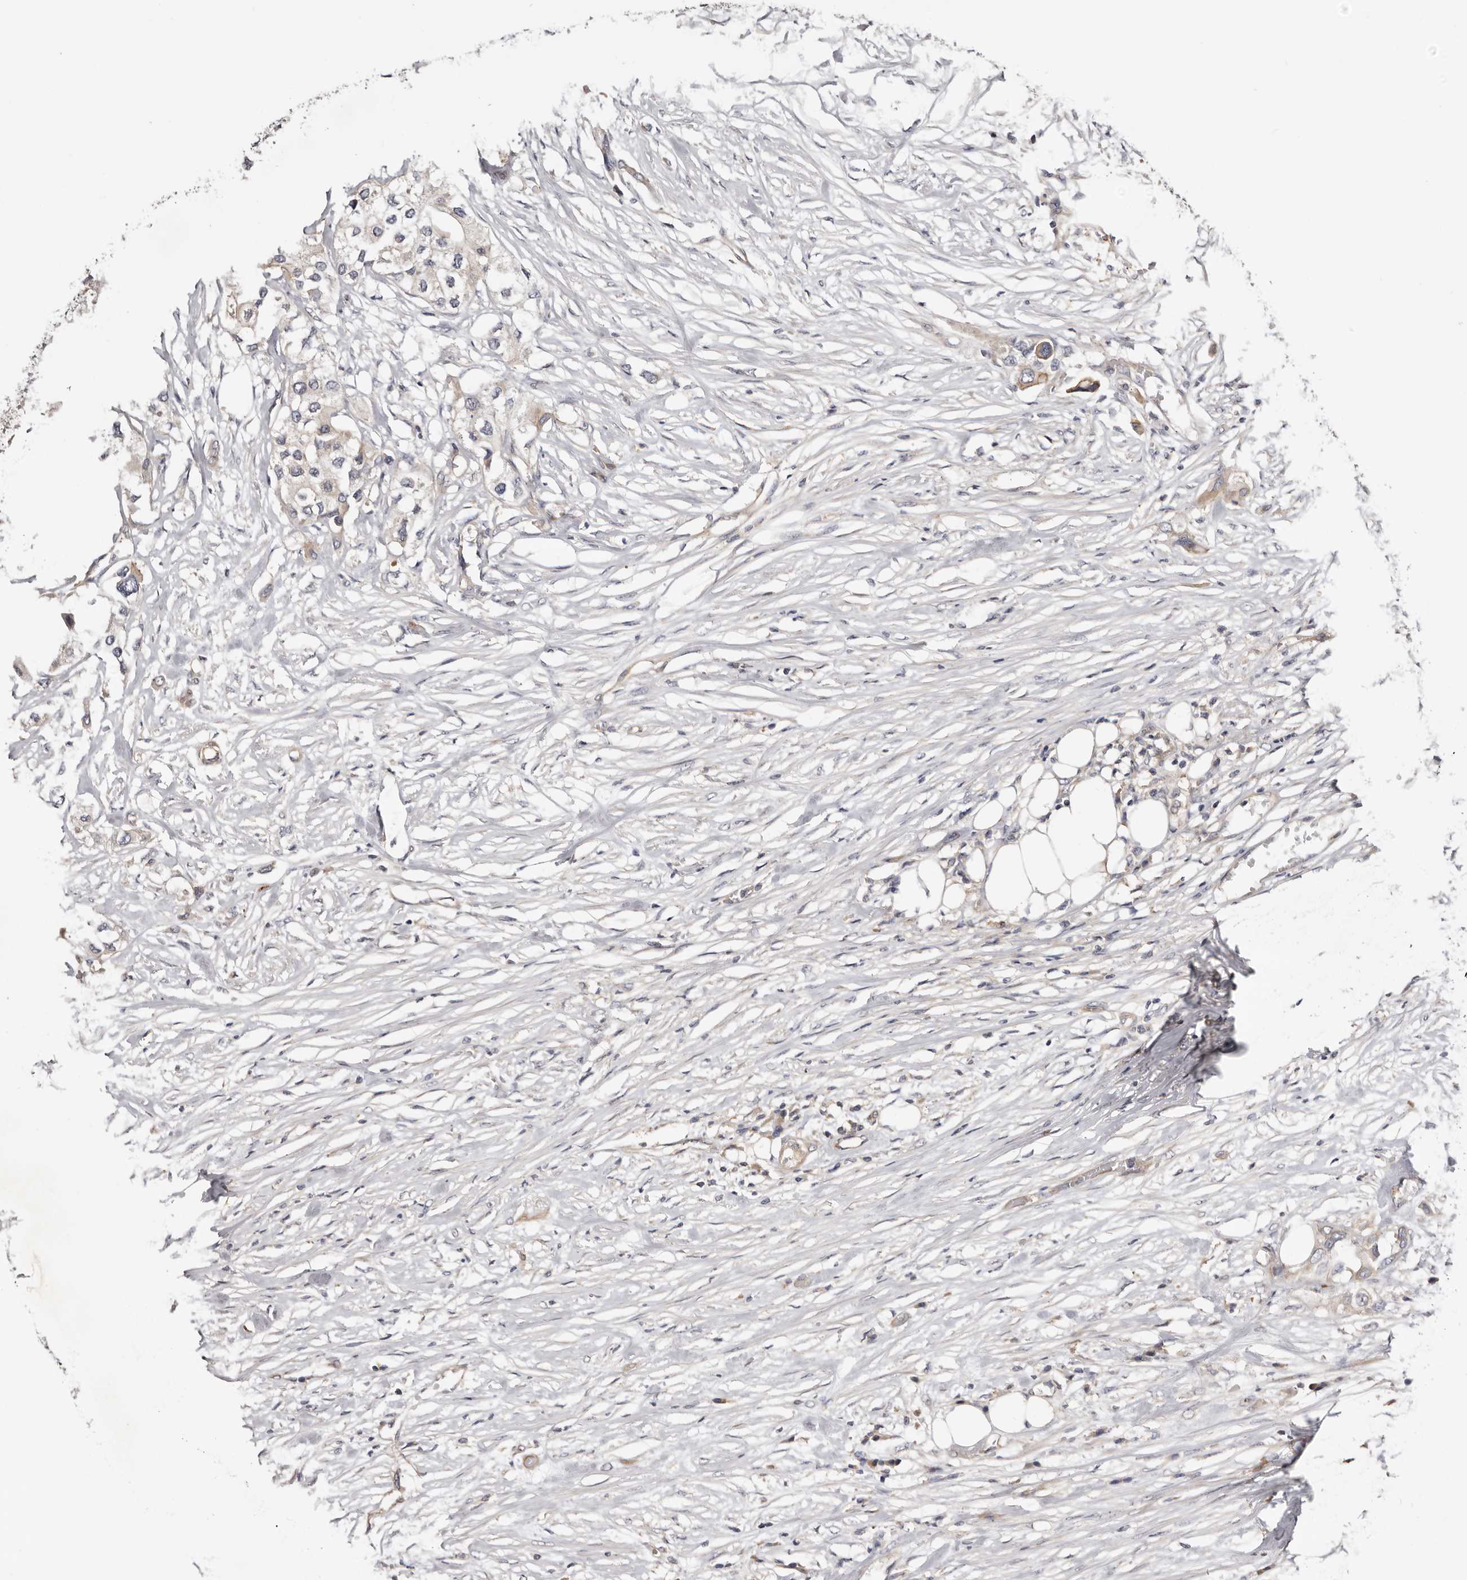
{"staining": {"intensity": "negative", "quantity": "none", "location": "none"}, "tissue": "urothelial cancer", "cell_type": "Tumor cells", "image_type": "cancer", "snomed": [{"axis": "morphology", "description": "Urothelial carcinoma, High grade"}, {"axis": "topography", "description": "Urinary bladder"}], "caption": "Urothelial cancer was stained to show a protein in brown. There is no significant expression in tumor cells.", "gene": "PANK4", "patient": {"sex": "male", "age": 64}}